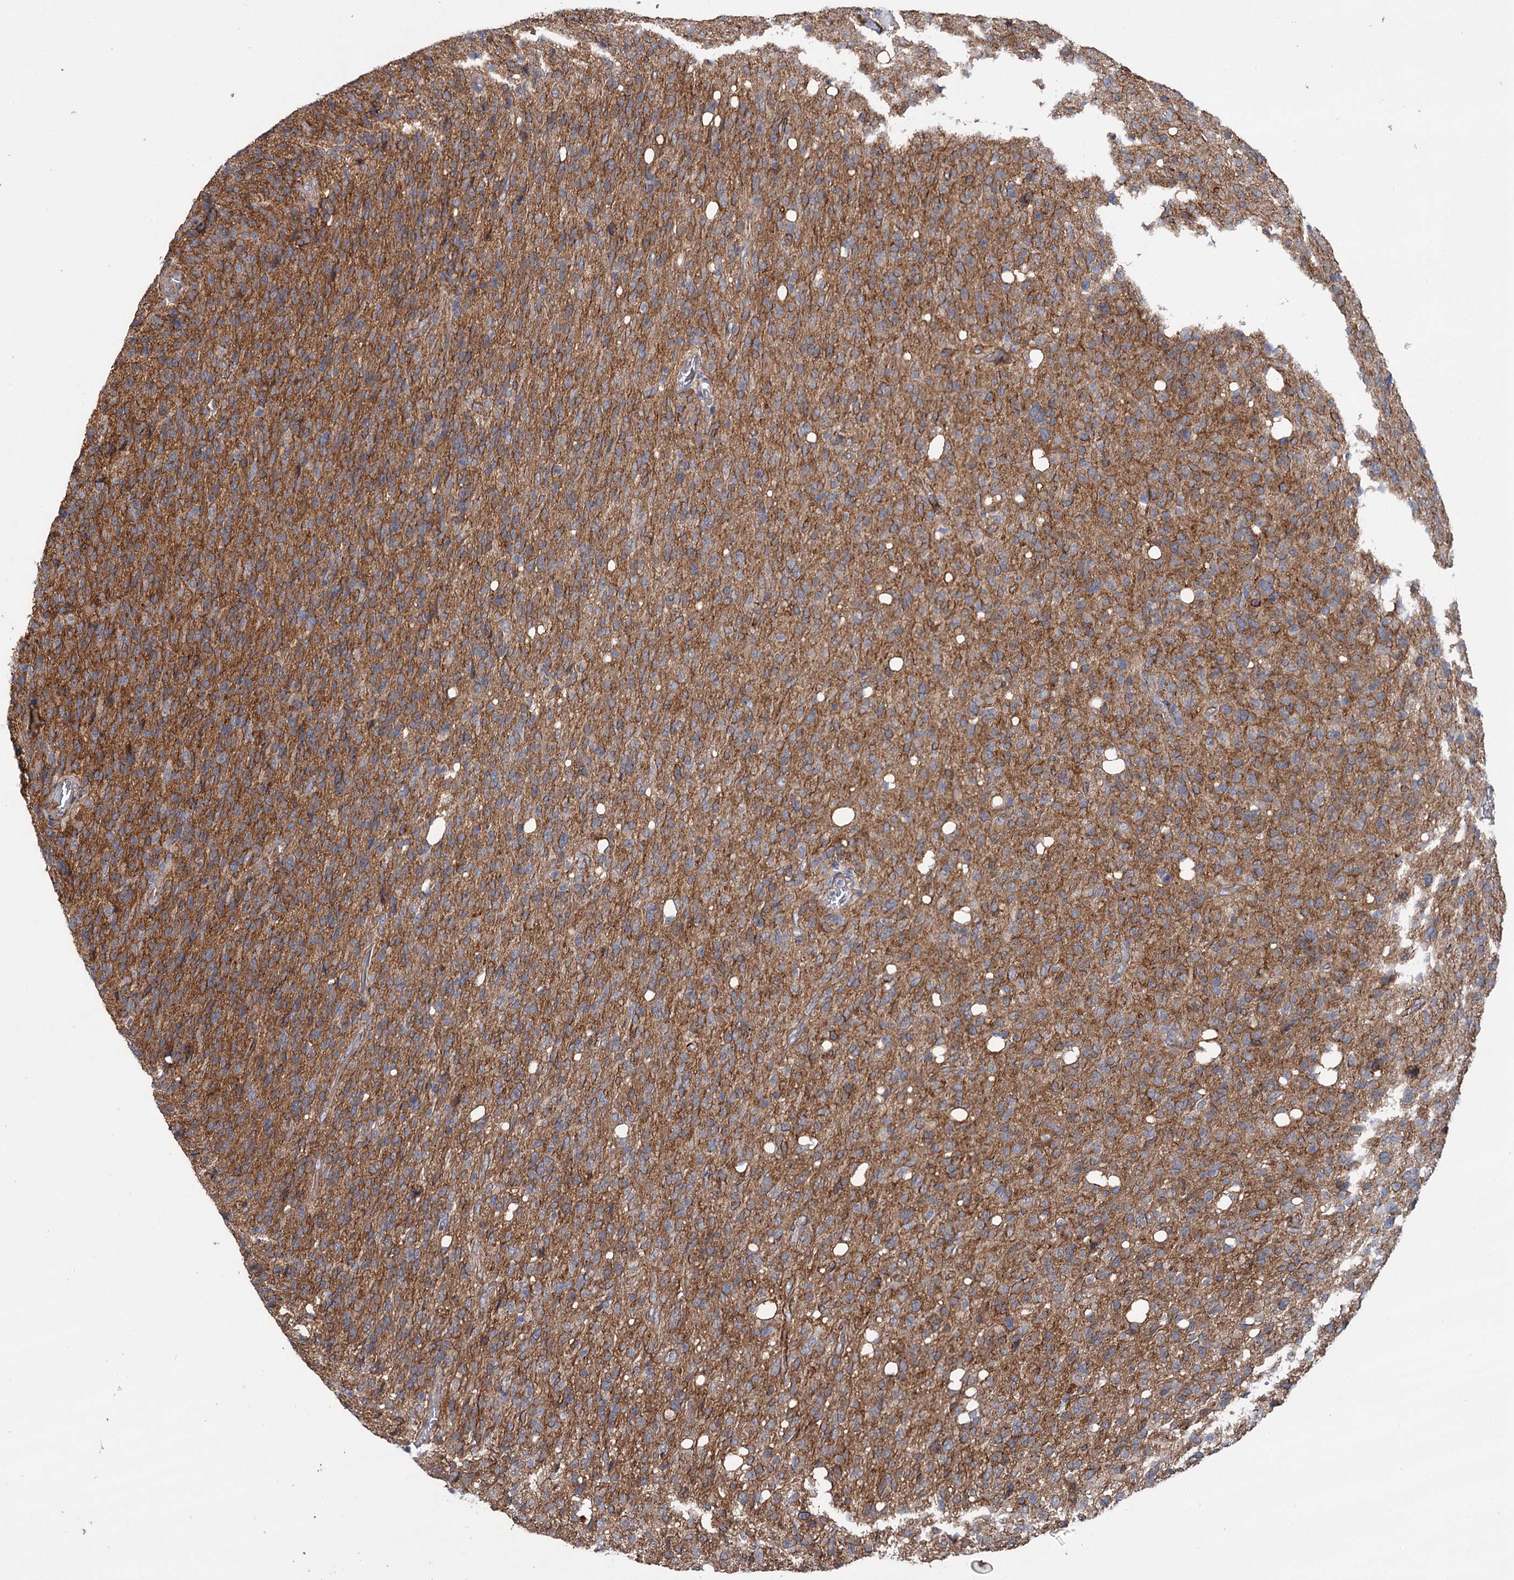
{"staining": {"intensity": "moderate", "quantity": "25%-75%", "location": "cytoplasmic/membranous"}, "tissue": "glioma", "cell_type": "Tumor cells", "image_type": "cancer", "snomed": [{"axis": "morphology", "description": "Glioma, malignant, High grade"}, {"axis": "topography", "description": "Brain"}], "caption": "Protein staining of malignant high-grade glioma tissue demonstrates moderate cytoplasmic/membranous expression in about 25%-75% of tumor cells.", "gene": "SPATS2", "patient": {"sex": "female", "age": 57}}